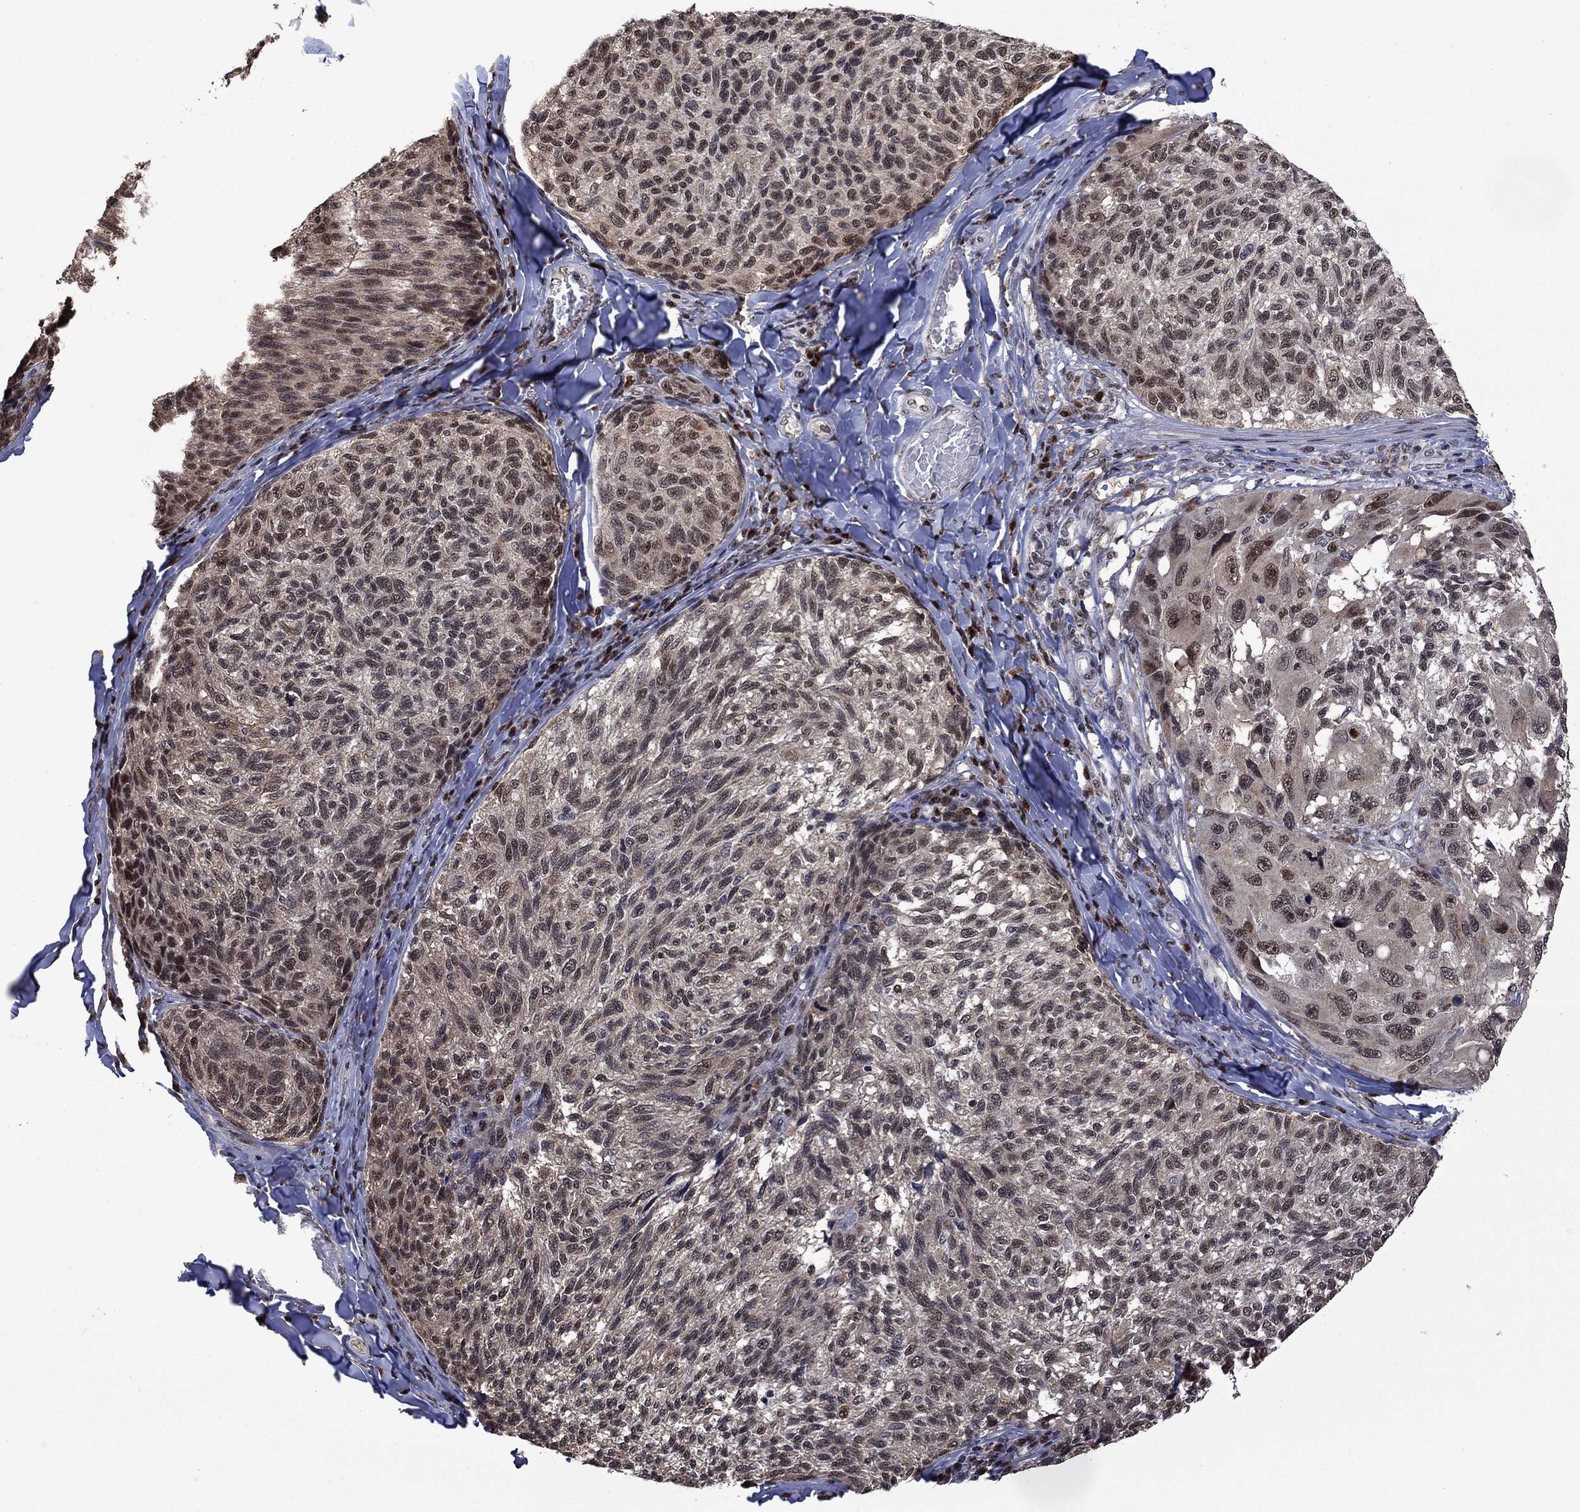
{"staining": {"intensity": "moderate", "quantity": ">75%", "location": "nuclear"}, "tissue": "melanoma", "cell_type": "Tumor cells", "image_type": "cancer", "snomed": [{"axis": "morphology", "description": "Malignant melanoma, NOS"}, {"axis": "topography", "description": "Skin"}], "caption": "Brown immunohistochemical staining in melanoma displays moderate nuclear positivity in about >75% of tumor cells. (Stains: DAB in brown, nuclei in blue, Microscopy: brightfield microscopy at high magnification).", "gene": "FBL", "patient": {"sex": "female", "age": 73}}